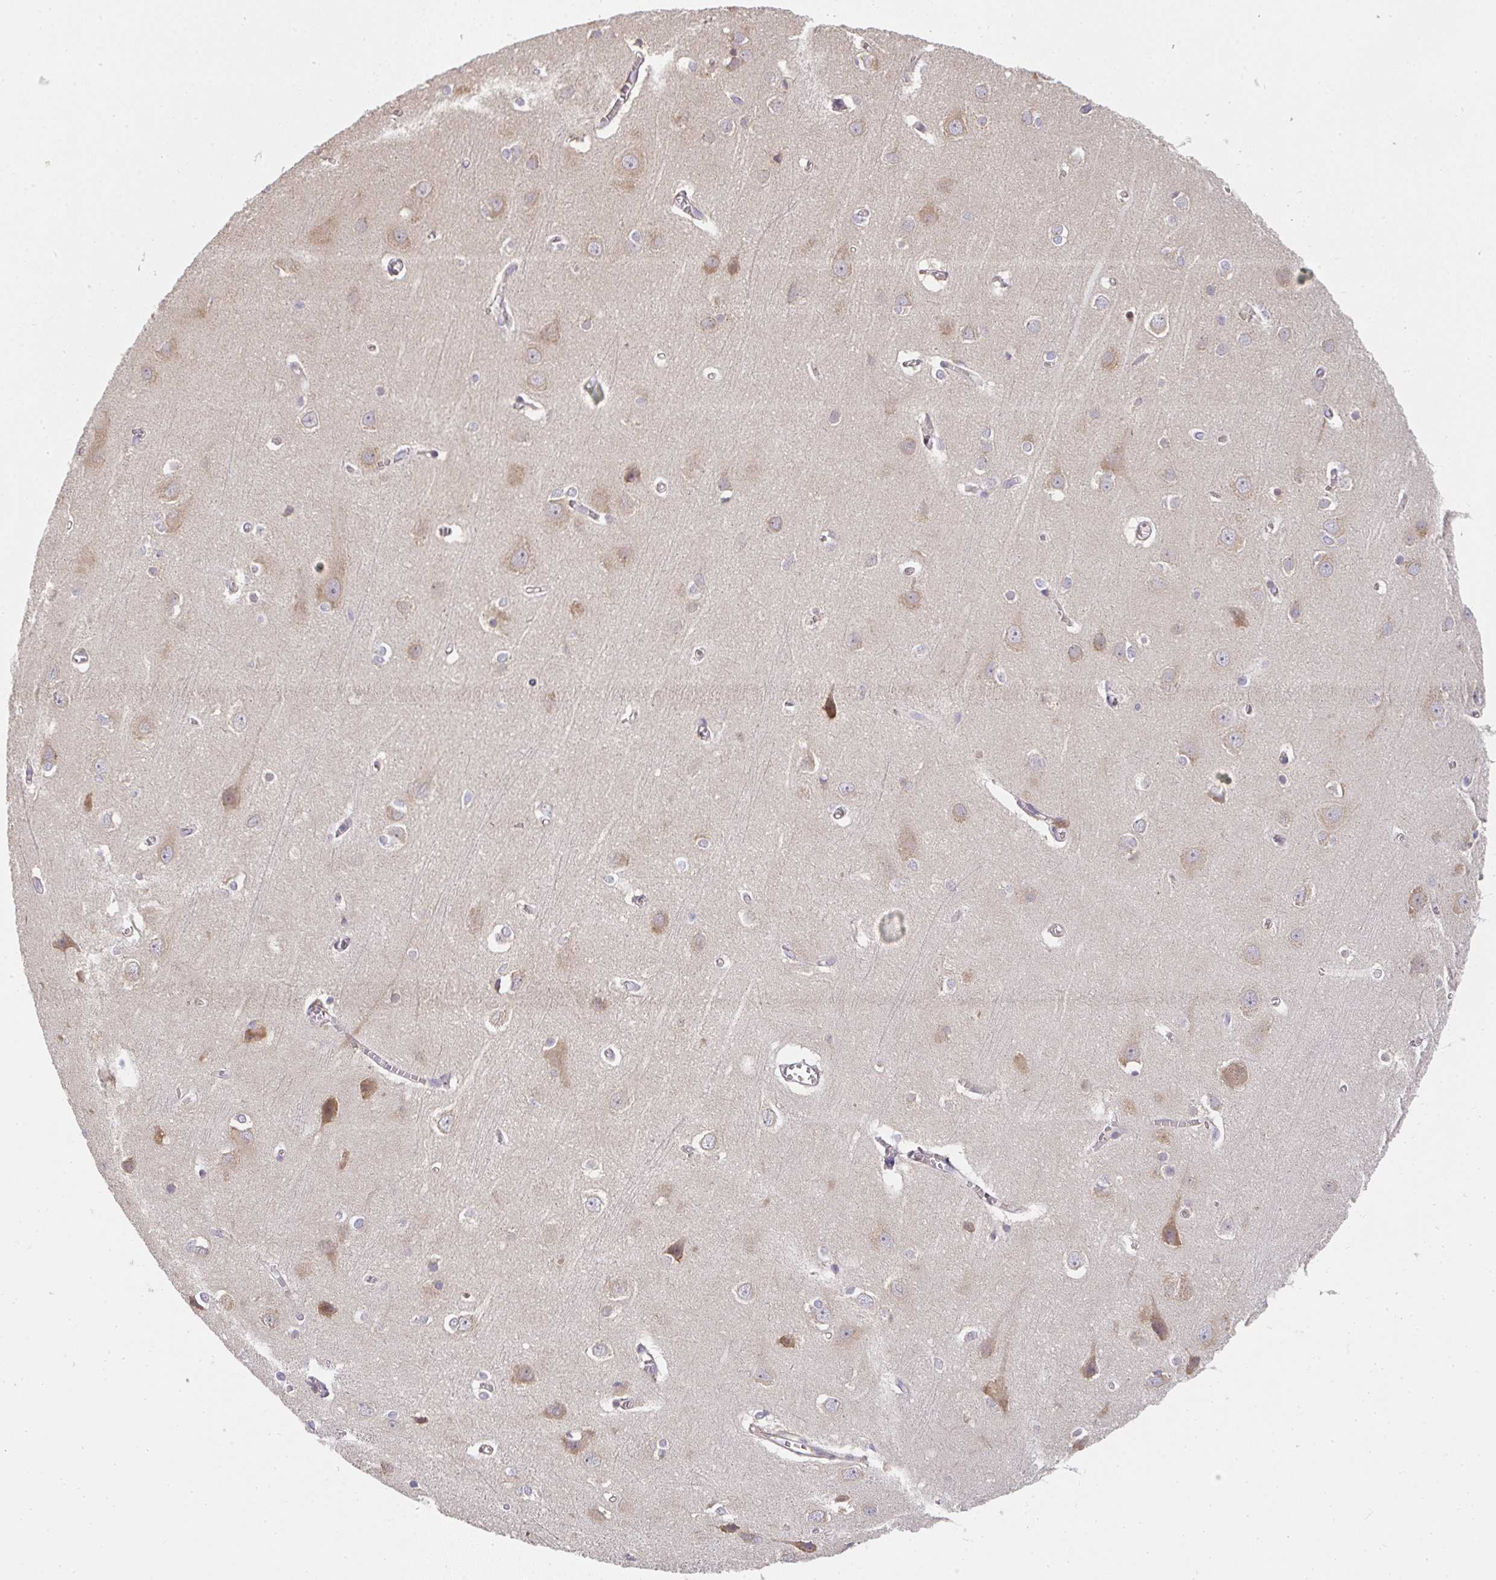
{"staining": {"intensity": "weak", "quantity": "25%-75%", "location": "cytoplasmic/membranous"}, "tissue": "cerebral cortex", "cell_type": "Endothelial cells", "image_type": "normal", "snomed": [{"axis": "morphology", "description": "Normal tissue, NOS"}, {"axis": "topography", "description": "Cerebral cortex"}], "caption": "Protein positivity by immunohistochemistry (IHC) shows weak cytoplasmic/membranous positivity in approximately 25%-75% of endothelial cells in benign cerebral cortex. Using DAB (3,3'-diaminobenzidine) (brown) and hematoxylin (blue) stains, captured at high magnification using brightfield microscopy.", "gene": "SLC35B3", "patient": {"sex": "male", "age": 37}}